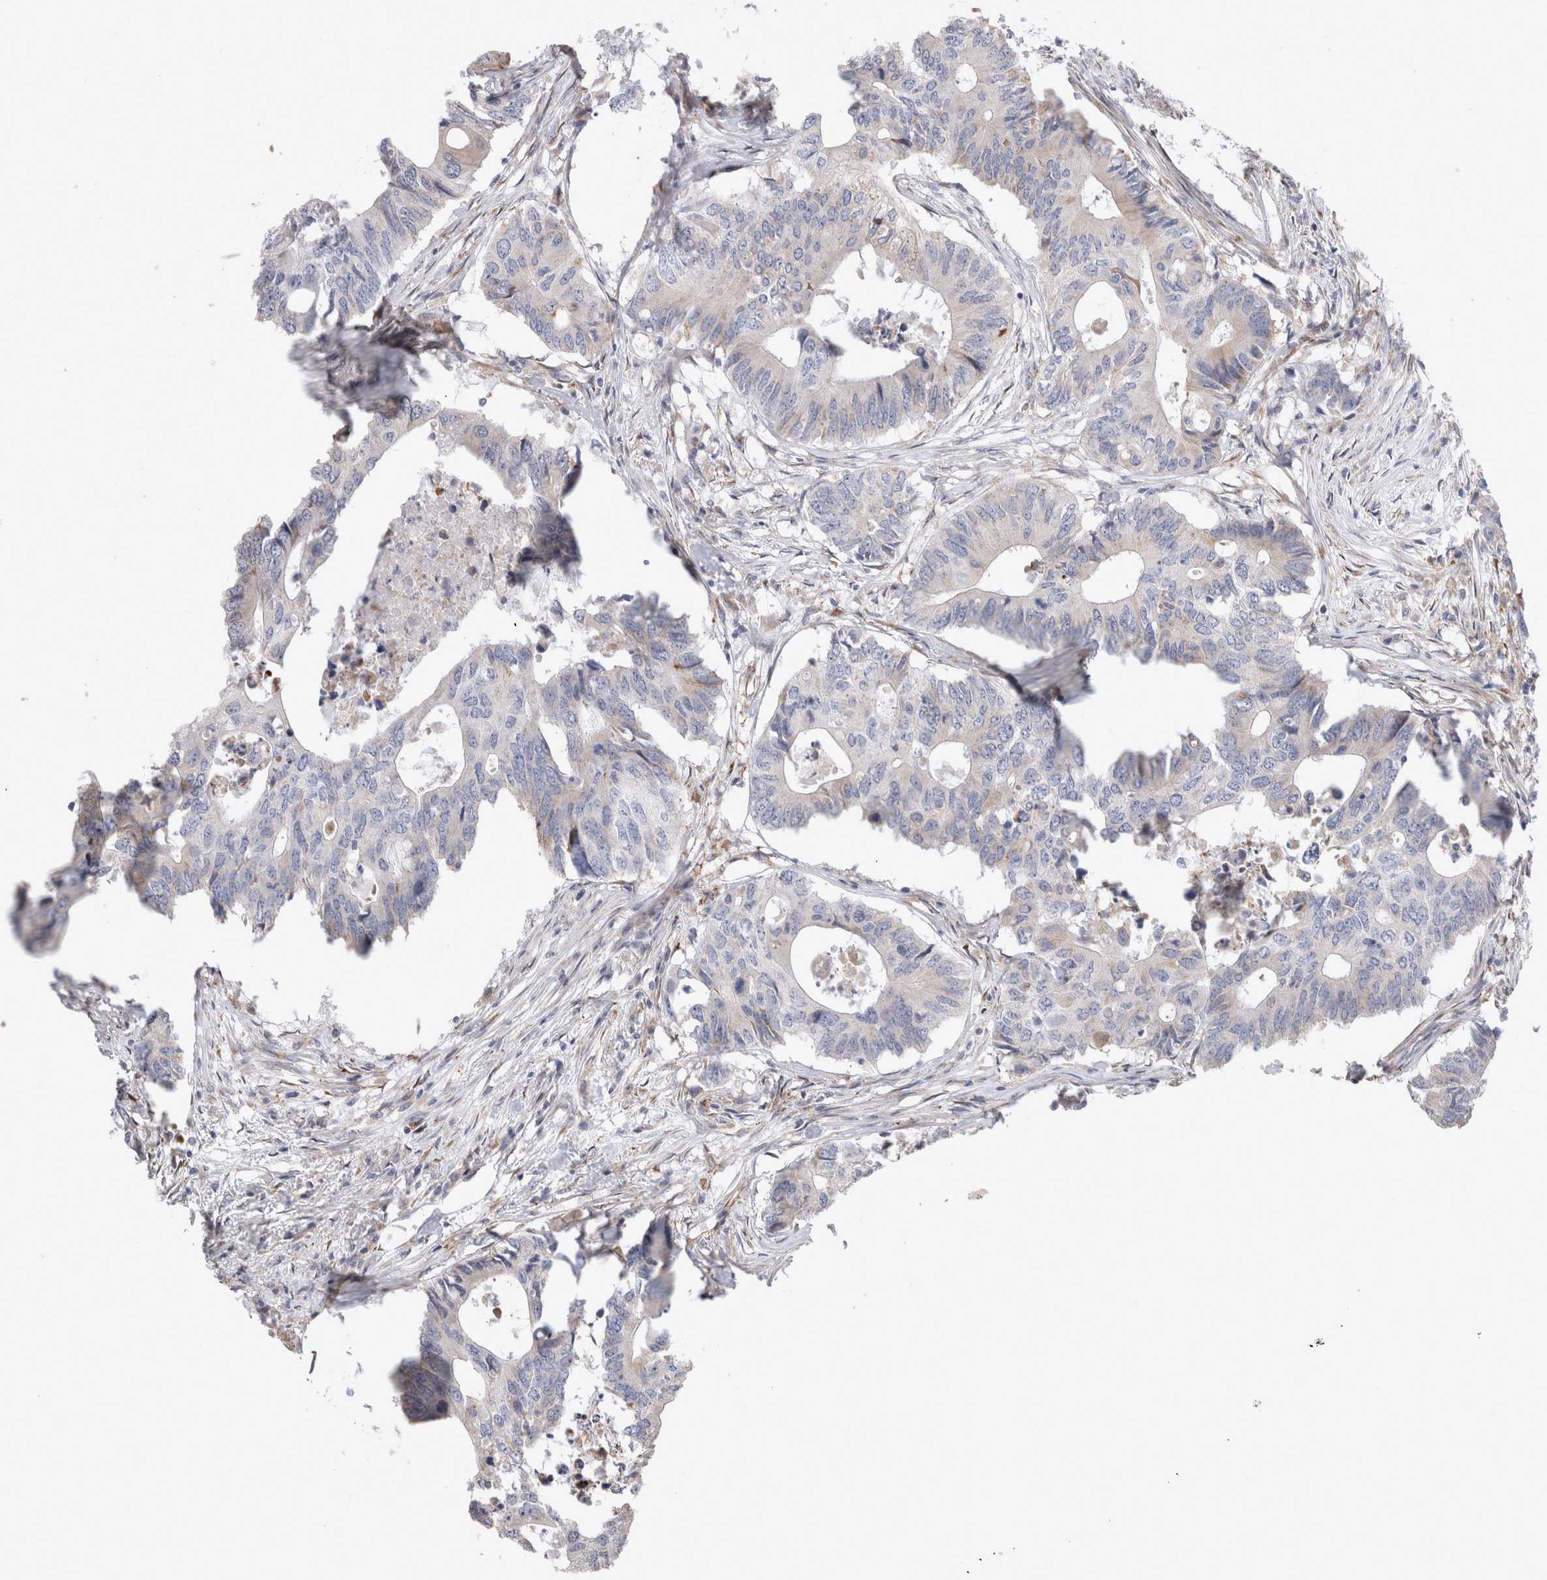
{"staining": {"intensity": "negative", "quantity": "none", "location": "none"}, "tissue": "colorectal cancer", "cell_type": "Tumor cells", "image_type": "cancer", "snomed": [{"axis": "morphology", "description": "Adenocarcinoma, NOS"}, {"axis": "topography", "description": "Colon"}], "caption": "DAB immunohistochemical staining of colorectal adenocarcinoma displays no significant expression in tumor cells.", "gene": "TRMT9B", "patient": {"sex": "male", "age": 71}}